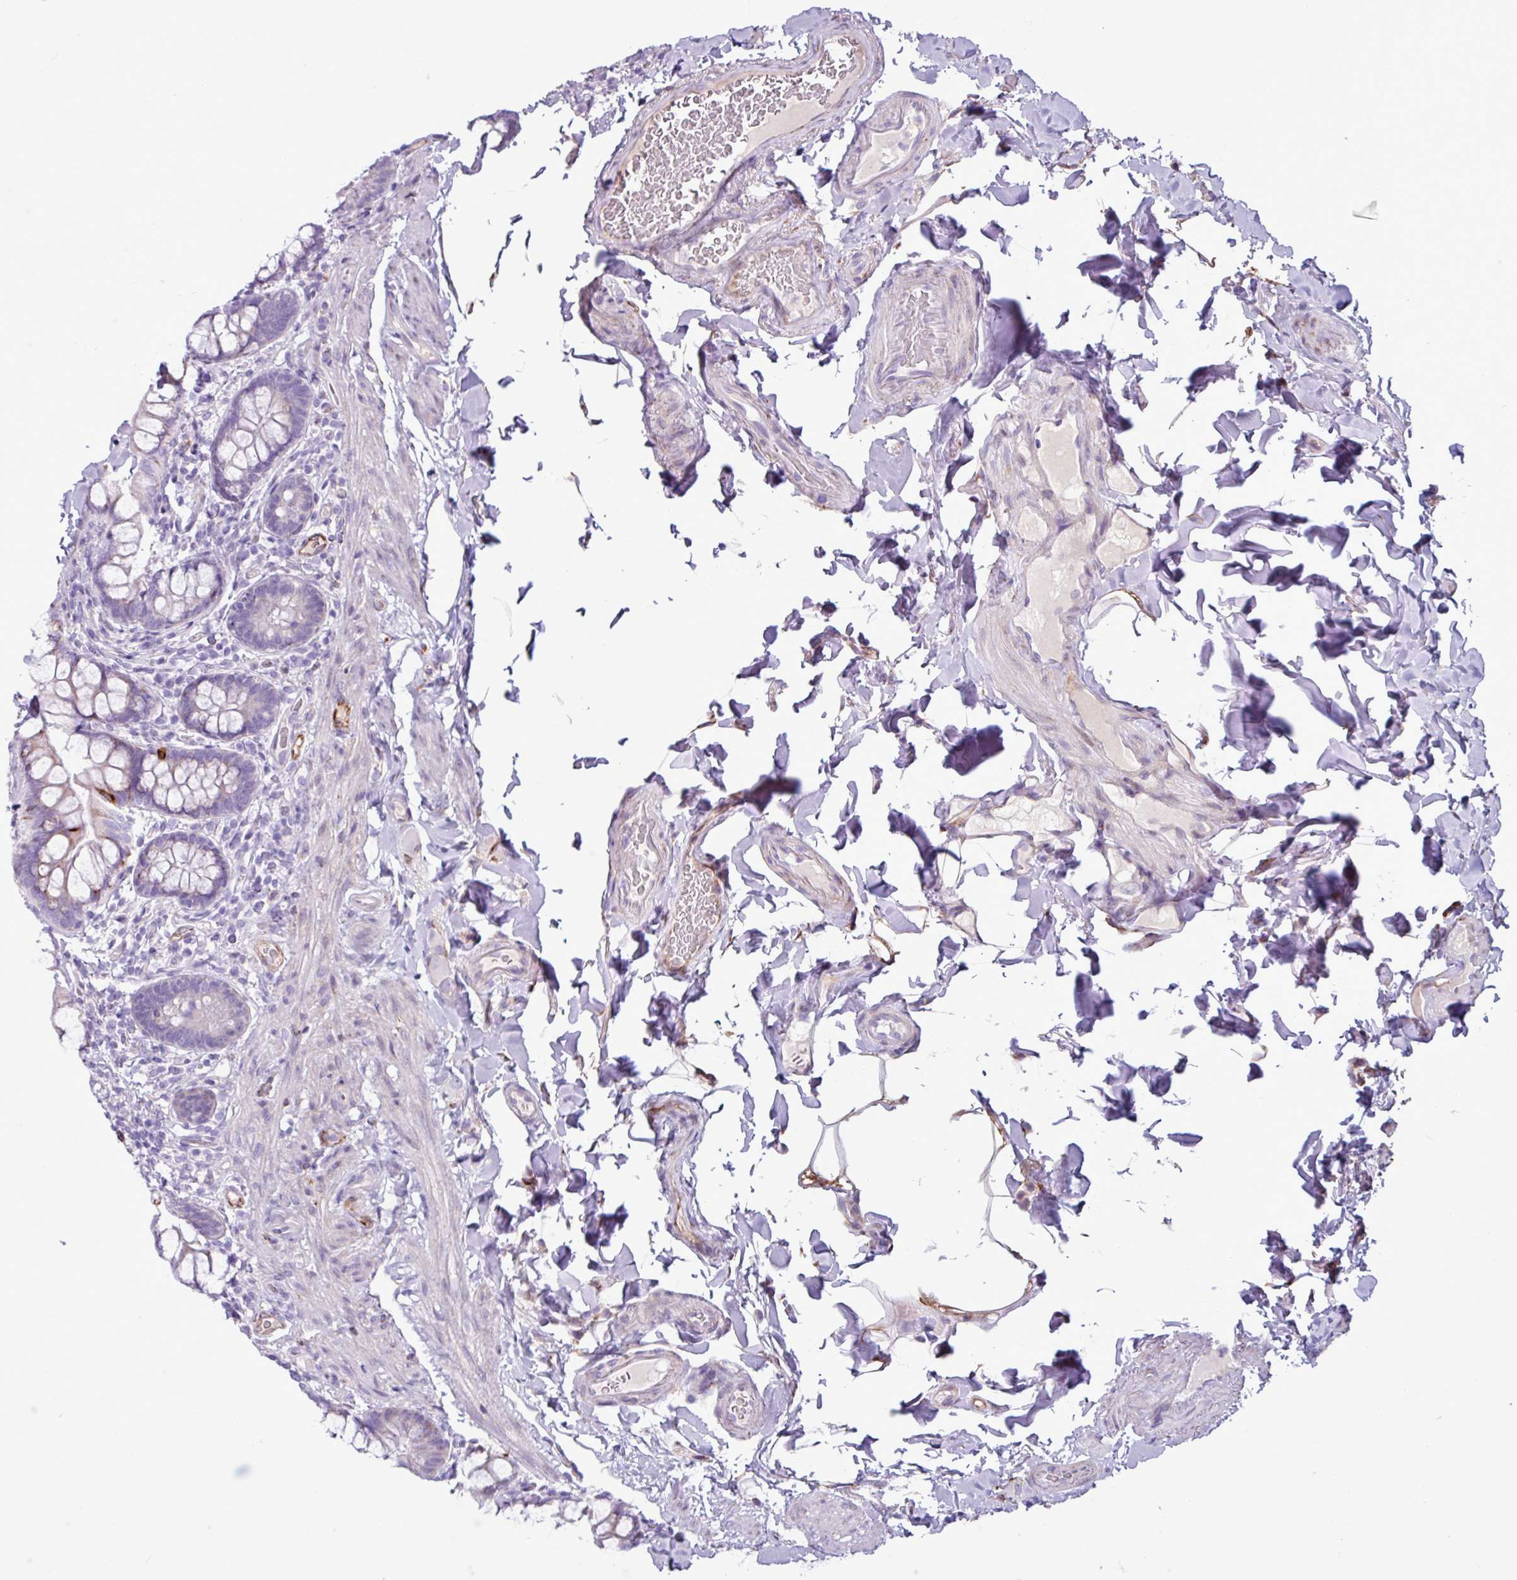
{"staining": {"intensity": "weak", "quantity": "25%-75%", "location": "cytoplasmic/membranous"}, "tissue": "small intestine", "cell_type": "Glandular cells", "image_type": "normal", "snomed": [{"axis": "morphology", "description": "Normal tissue, NOS"}, {"axis": "topography", "description": "Small intestine"}], "caption": "Immunohistochemical staining of unremarkable small intestine reveals low levels of weak cytoplasmic/membranous expression in approximately 25%-75% of glandular cells. Ihc stains the protein in brown and the nuclei are stained blue.", "gene": "PPP1R35", "patient": {"sex": "male", "age": 70}}